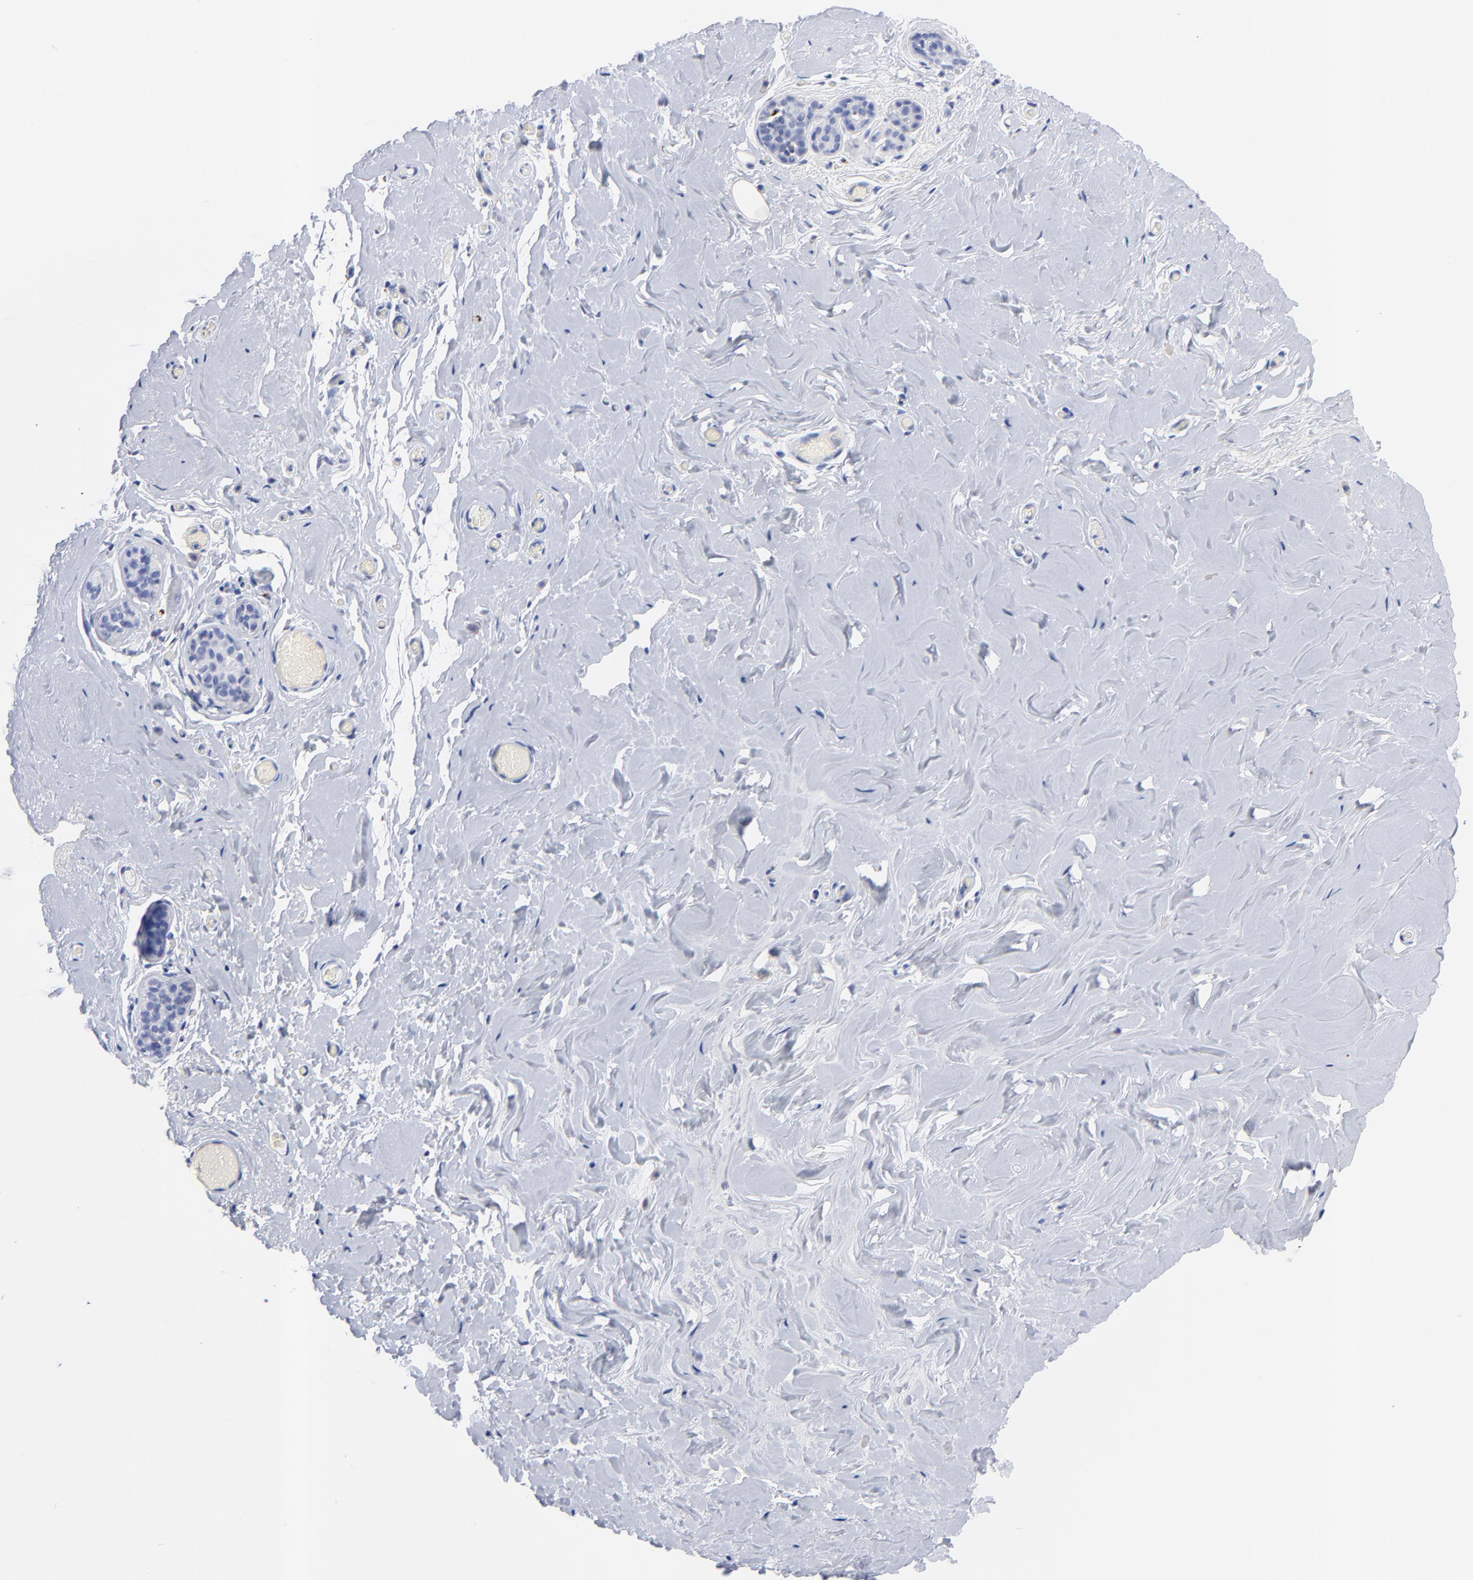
{"staining": {"intensity": "negative", "quantity": "none", "location": "none"}, "tissue": "breast", "cell_type": "Adipocytes", "image_type": "normal", "snomed": [{"axis": "morphology", "description": "Normal tissue, NOS"}, {"axis": "topography", "description": "Breast"}], "caption": "High power microscopy image of an immunohistochemistry (IHC) photomicrograph of benign breast, revealing no significant staining in adipocytes.", "gene": "CPVL", "patient": {"sex": "female", "age": 75}}